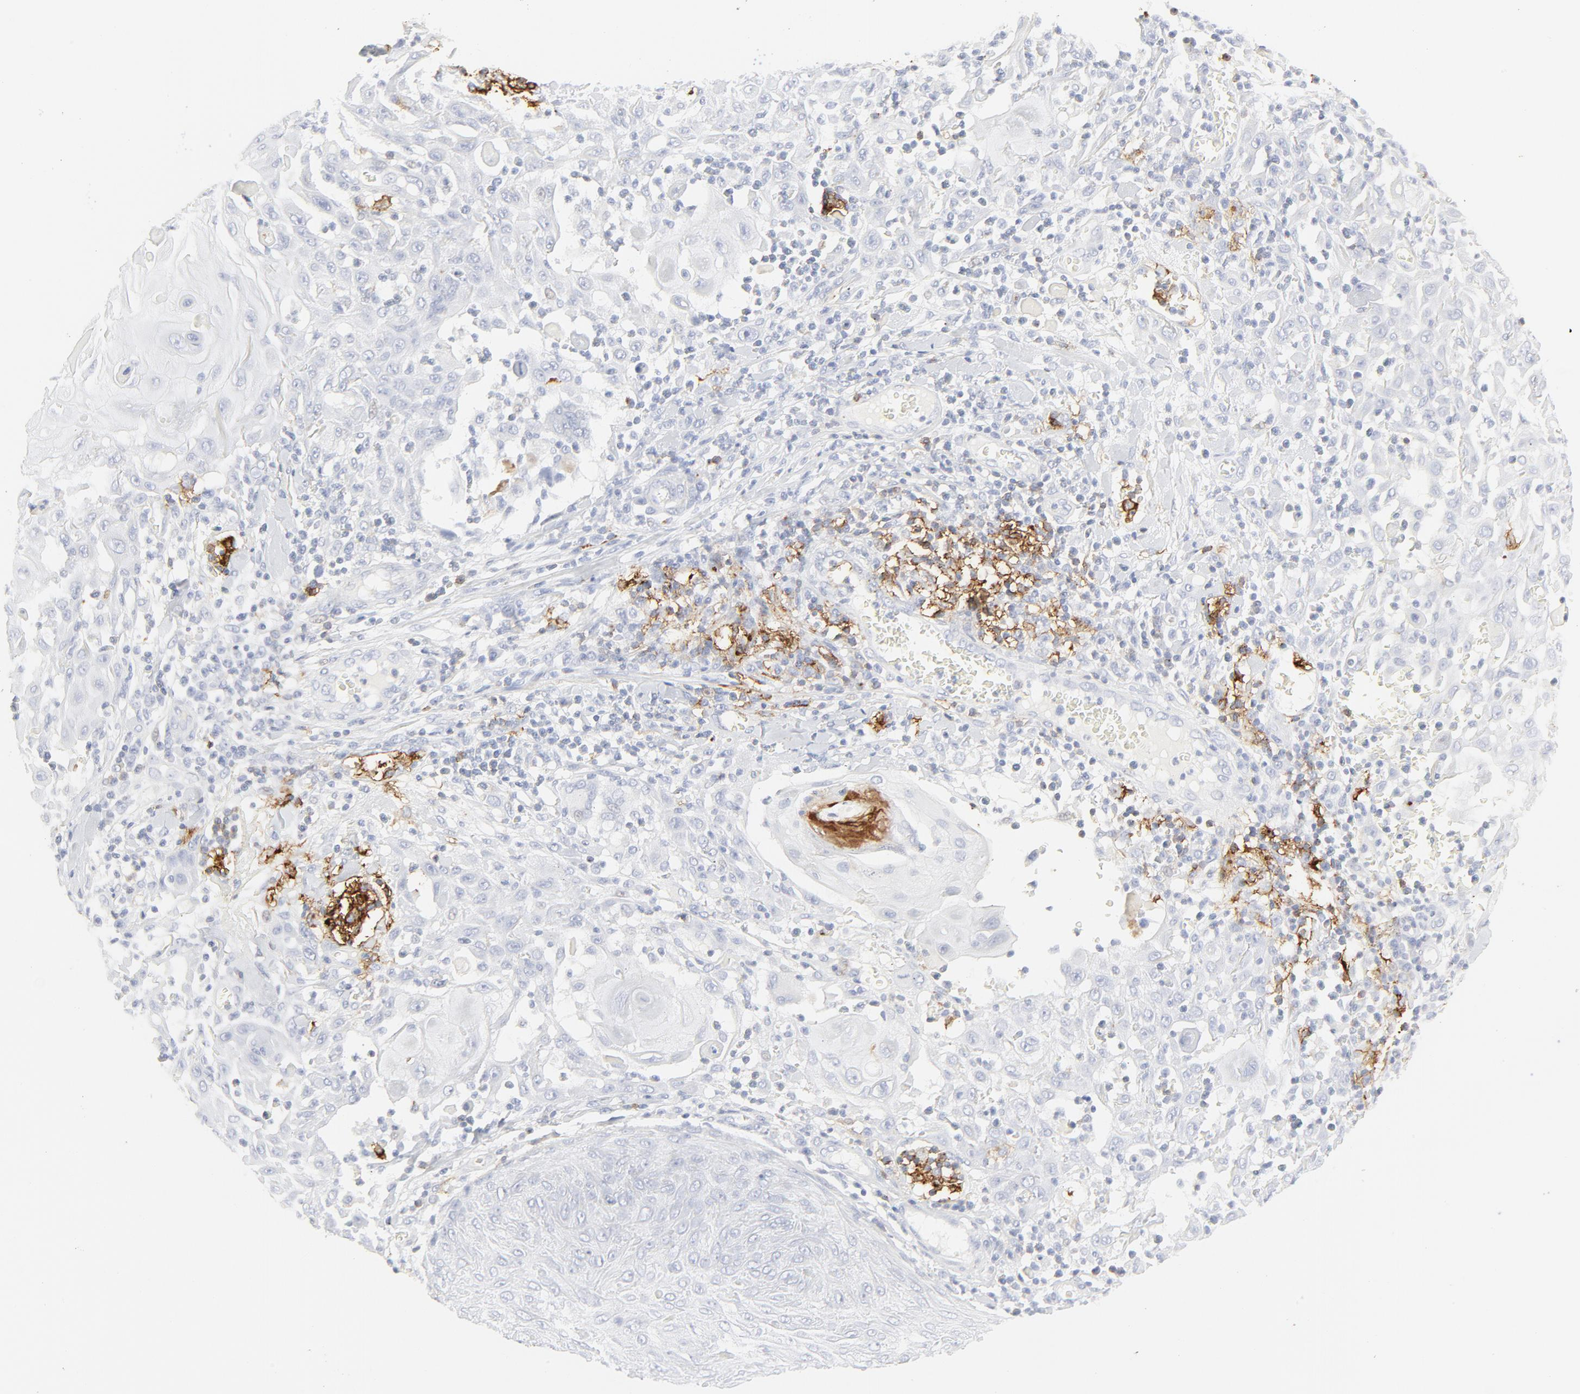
{"staining": {"intensity": "negative", "quantity": "none", "location": "none"}, "tissue": "skin cancer", "cell_type": "Tumor cells", "image_type": "cancer", "snomed": [{"axis": "morphology", "description": "Squamous cell carcinoma, NOS"}, {"axis": "topography", "description": "Skin"}], "caption": "DAB immunohistochemical staining of human skin cancer exhibits no significant staining in tumor cells.", "gene": "CCR7", "patient": {"sex": "male", "age": 24}}